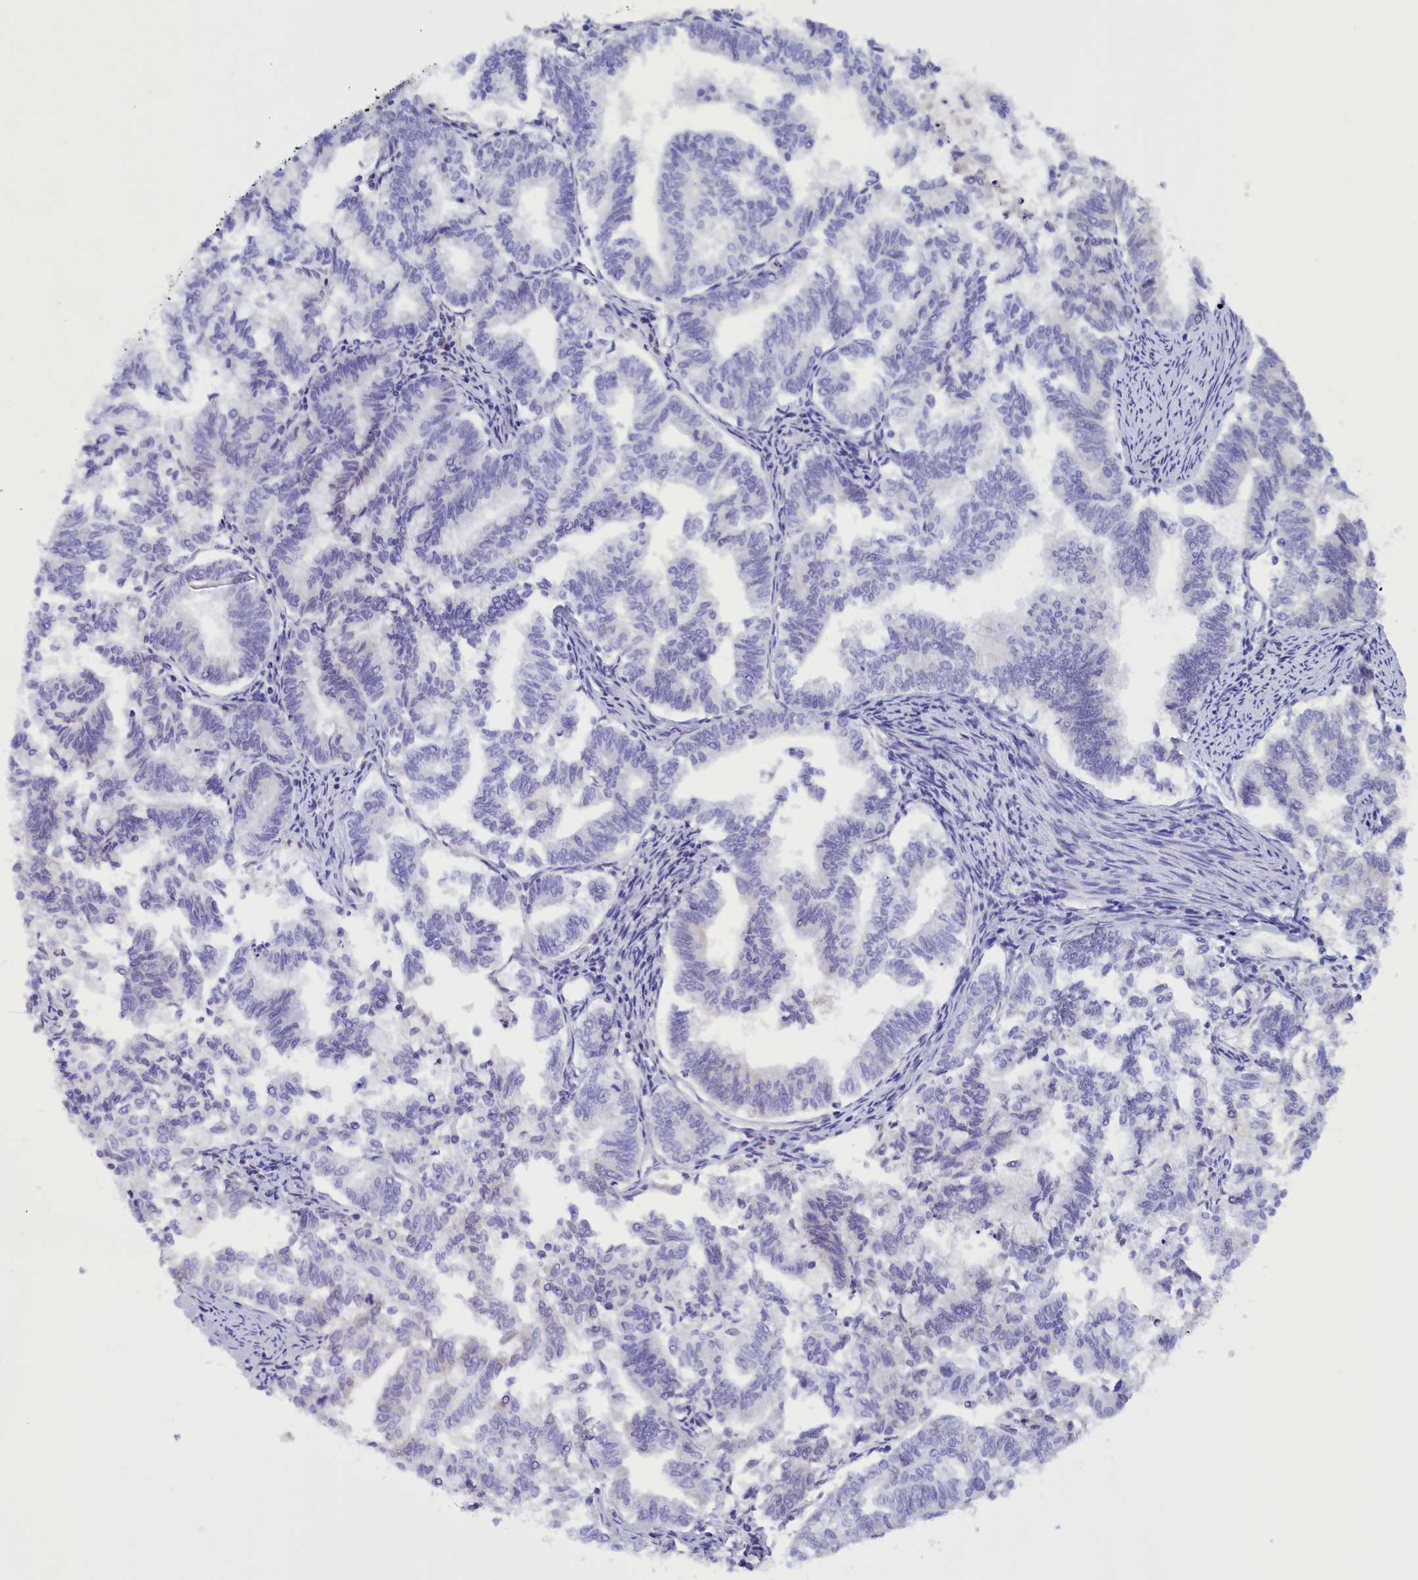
{"staining": {"intensity": "negative", "quantity": "none", "location": "none"}, "tissue": "endometrial cancer", "cell_type": "Tumor cells", "image_type": "cancer", "snomed": [{"axis": "morphology", "description": "Adenocarcinoma, NOS"}, {"axis": "topography", "description": "Endometrium"}], "caption": "Tumor cells show no significant protein positivity in endometrial cancer (adenocarcinoma).", "gene": "PROK2", "patient": {"sex": "female", "age": 79}}